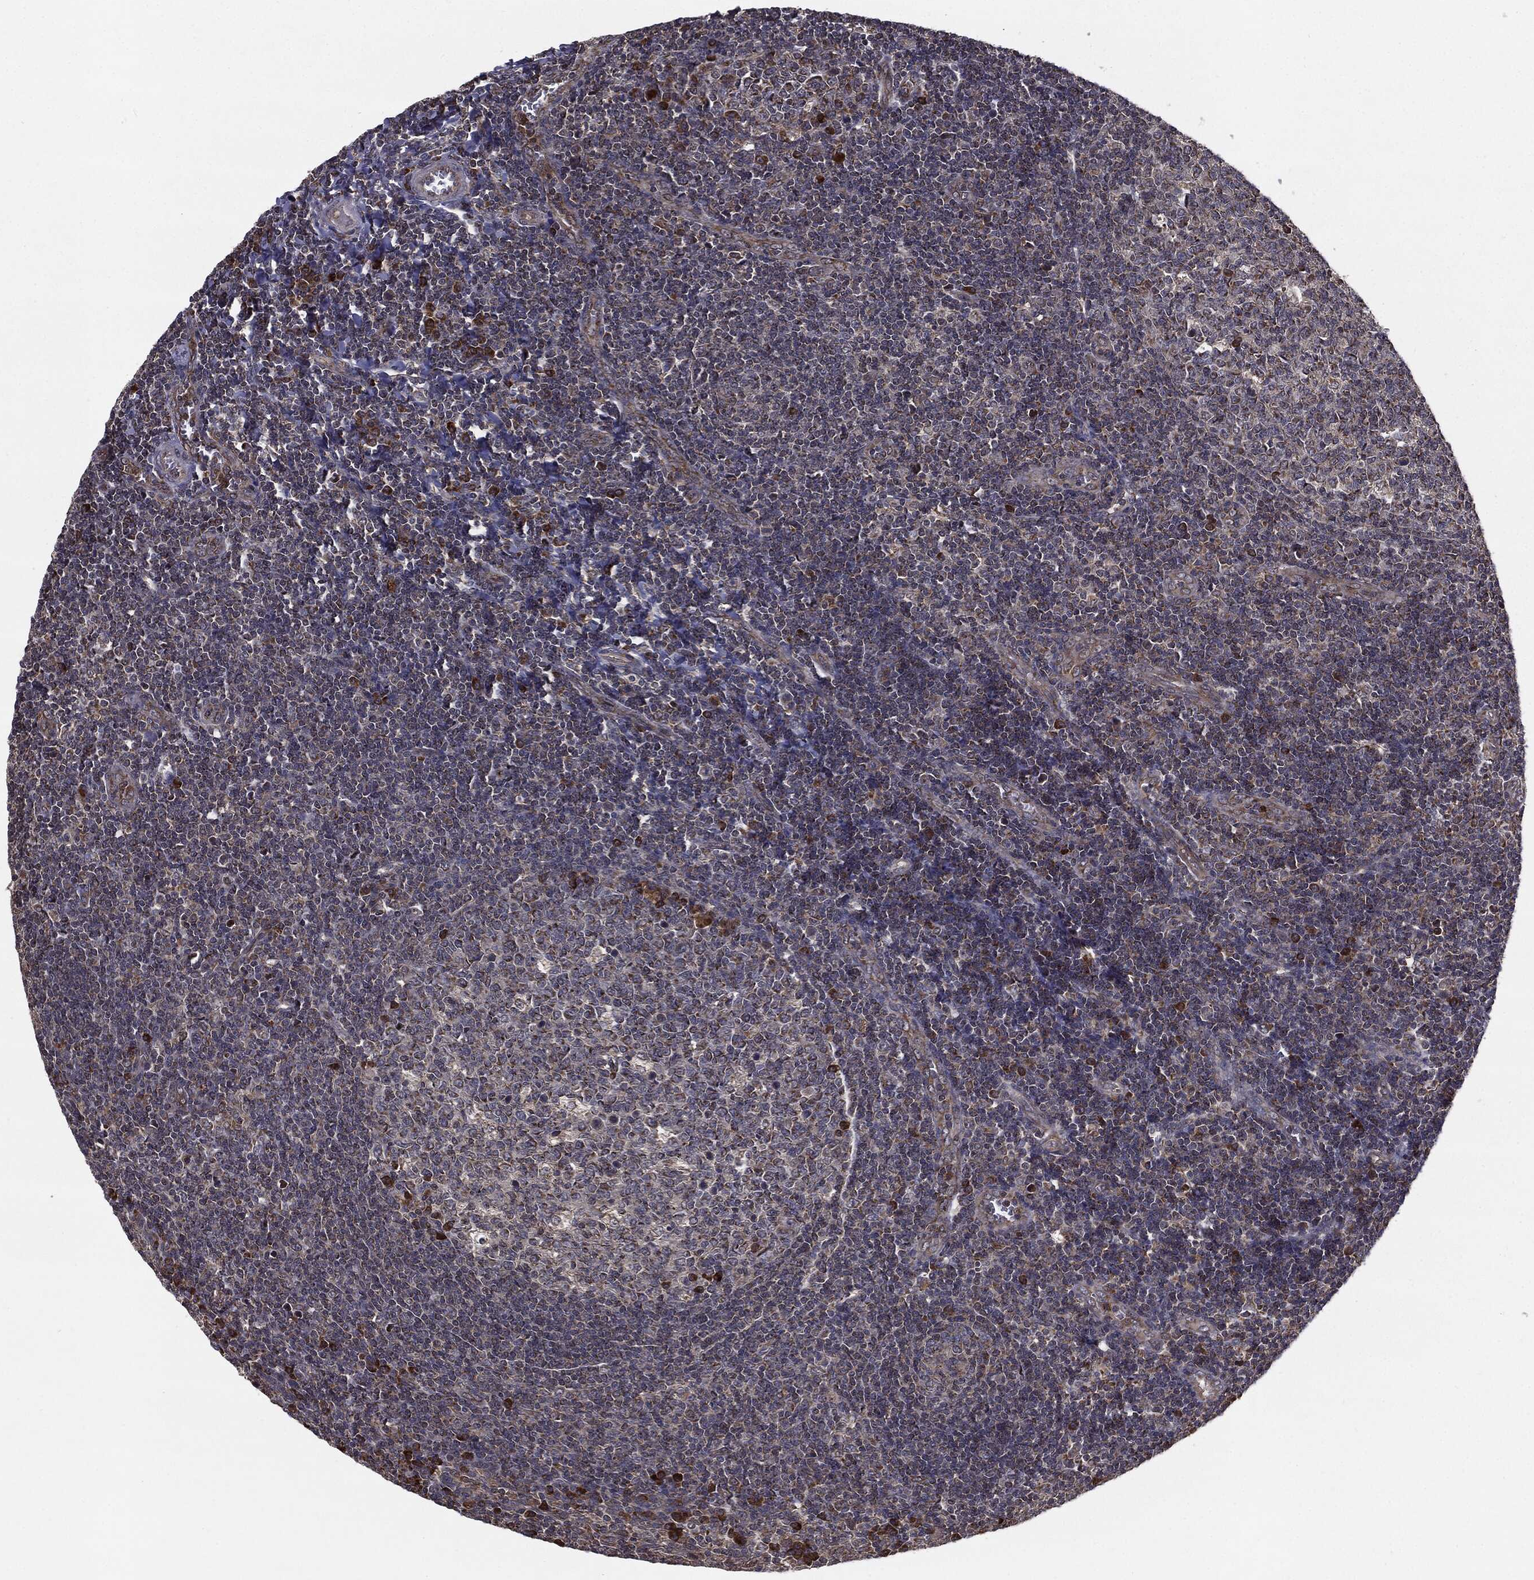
{"staining": {"intensity": "strong", "quantity": "<25%", "location": "cytoplasmic/membranous"}, "tissue": "tonsil", "cell_type": "Germinal center cells", "image_type": "normal", "snomed": [{"axis": "morphology", "description": "Normal tissue, NOS"}, {"axis": "topography", "description": "Tonsil"}], "caption": "Immunohistochemical staining of benign human tonsil reveals <25% levels of strong cytoplasmic/membranous protein staining in approximately <25% of germinal center cells. Immunohistochemistry (ihc) stains the protein of interest in brown and the nuclei are stained blue.", "gene": "HDAC5", "patient": {"sex": "female", "age": 13}}